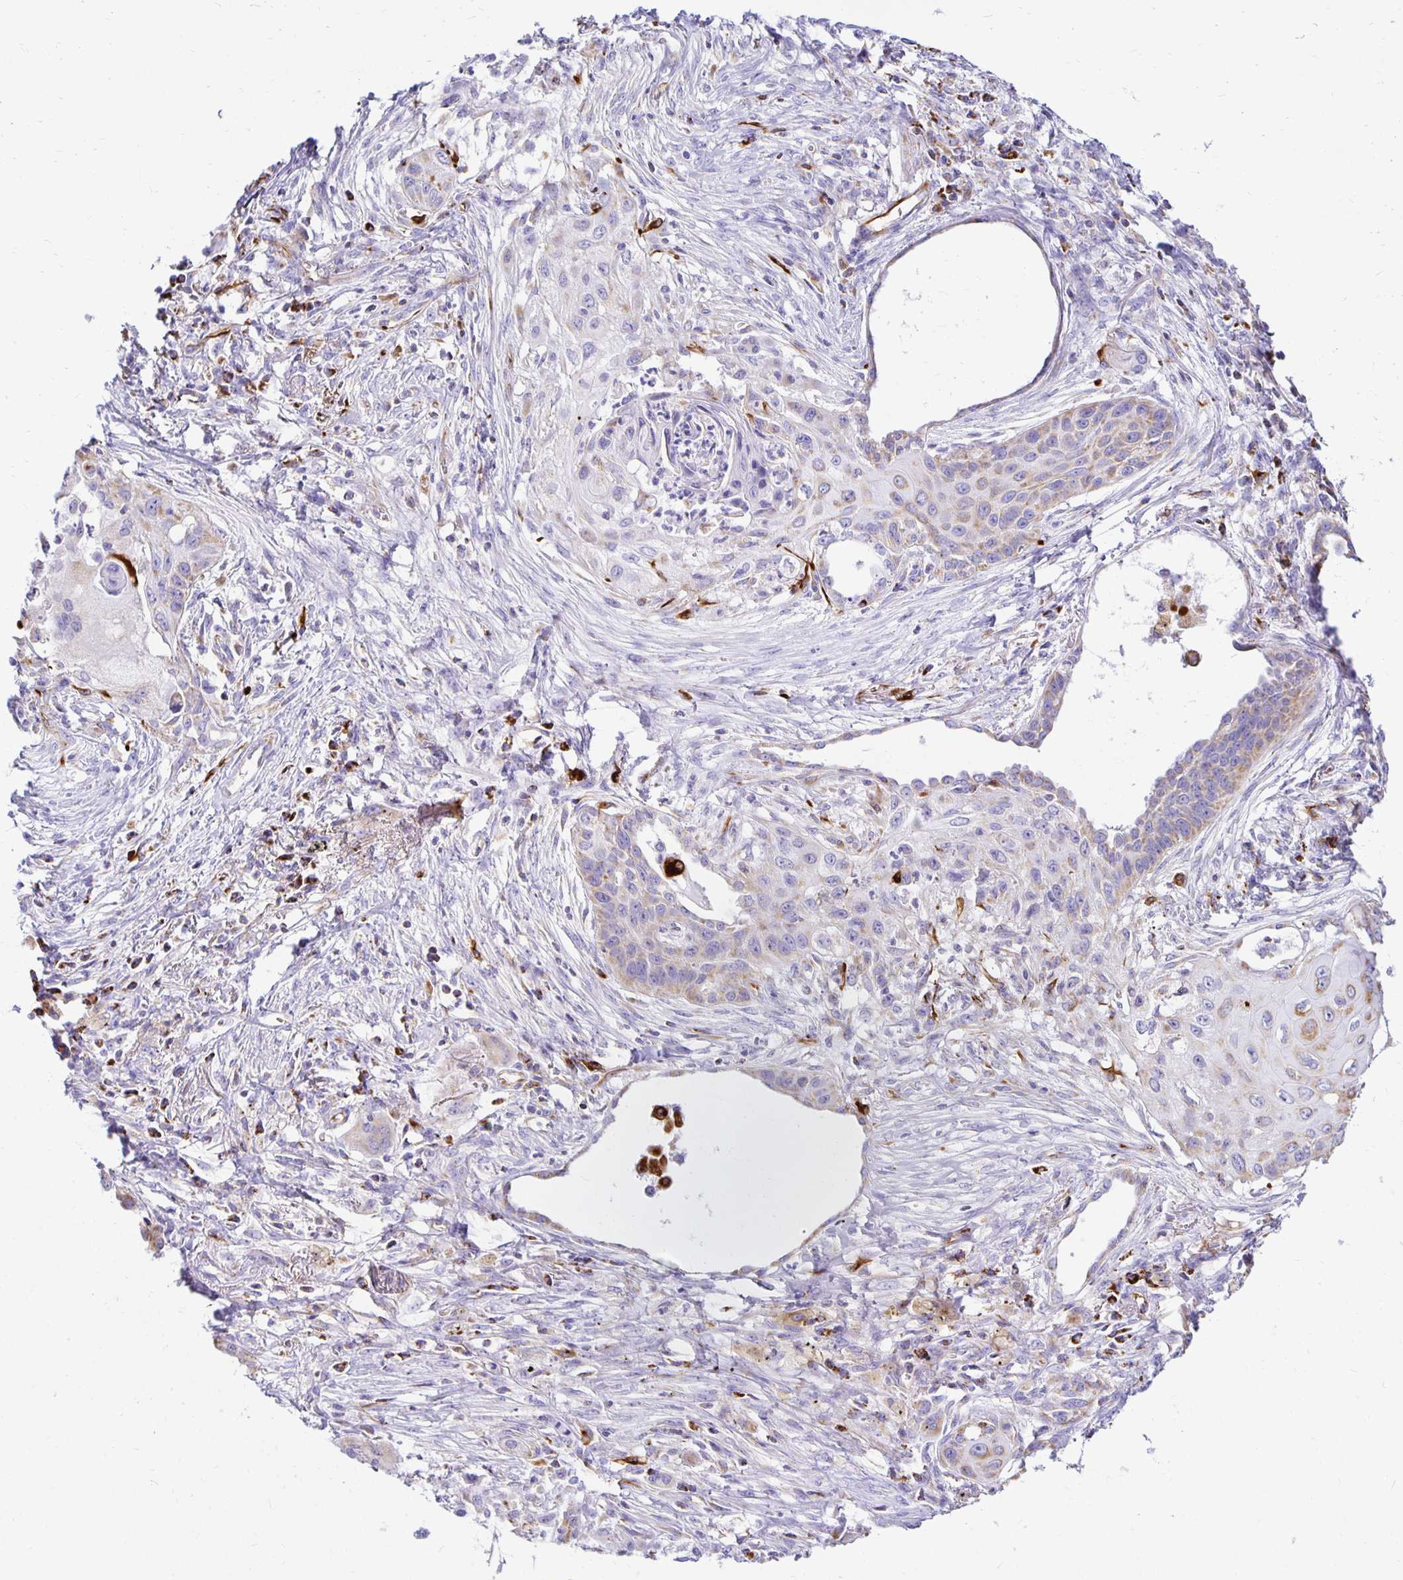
{"staining": {"intensity": "weak", "quantity": "<25%", "location": "cytoplasmic/membranous"}, "tissue": "lung cancer", "cell_type": "Tumor cells", "image_type": "cancer", "snomed": [{"axis": "morphology", "description": "Squamous cell carcinoma, NOS"}, {"axis": "topography", "description": "Lung"}], "caption": "There is no significant staining in tumor cells of lung cancer (squamous cell carcinoma).", "gene": "PLAAT2", "patient": {"sex": "male", "age": 71}}